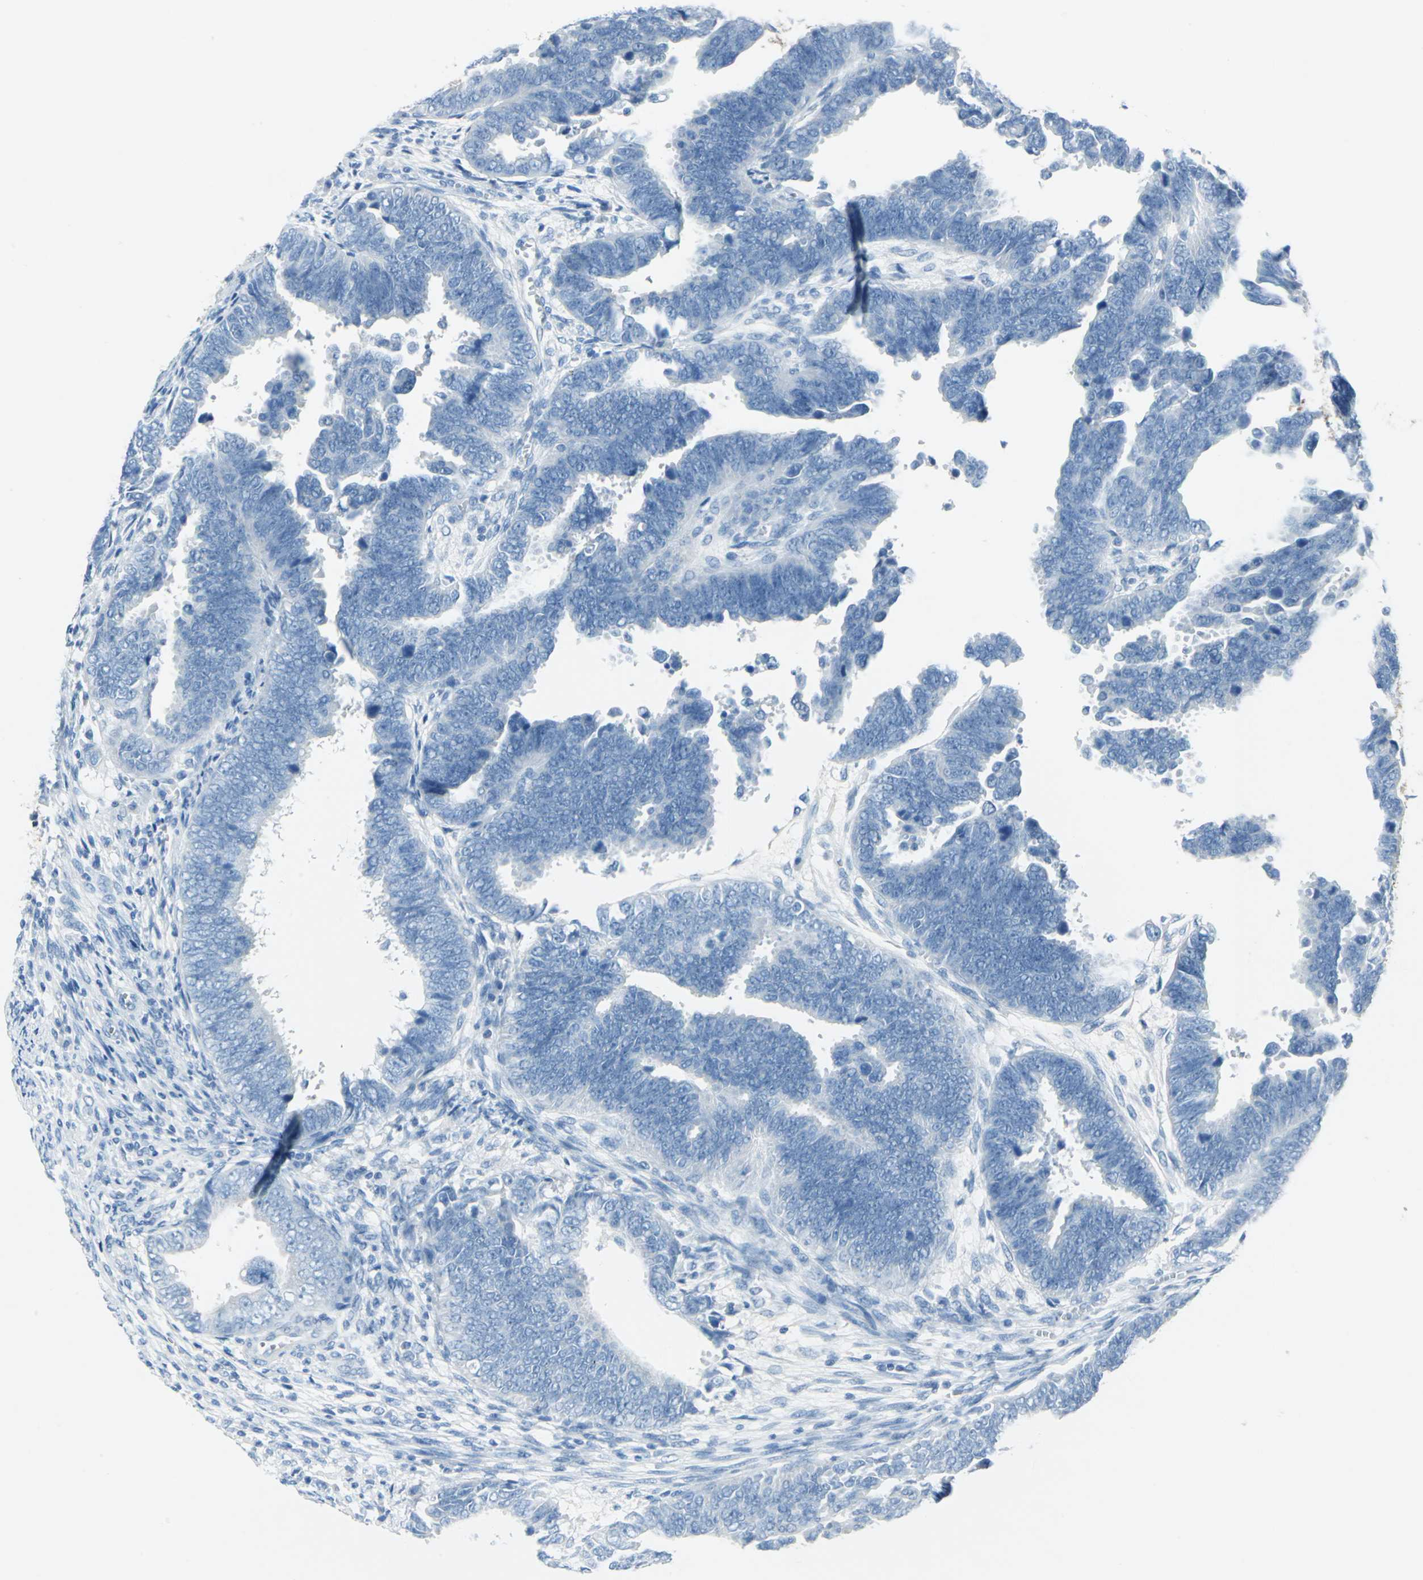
{"staining": {"intensity": "negative", "quantity": "none", "location": "none"}, "tissue": "endometrial cancer", "cell_type": "Tumor cells", "image_type": "cancer", "snomed": [{"axis": "morphology", "description": "Adenocarcinoma, NOS"}, {"axis": "topography", "description": "Endometrium"}], "caption": "Immunohistochemistry (IHC) of endometrial cancer demonstrates no positivity in tumor cells.", "gene": "SFN", "patient": {"sex": "female", "age": 75}}